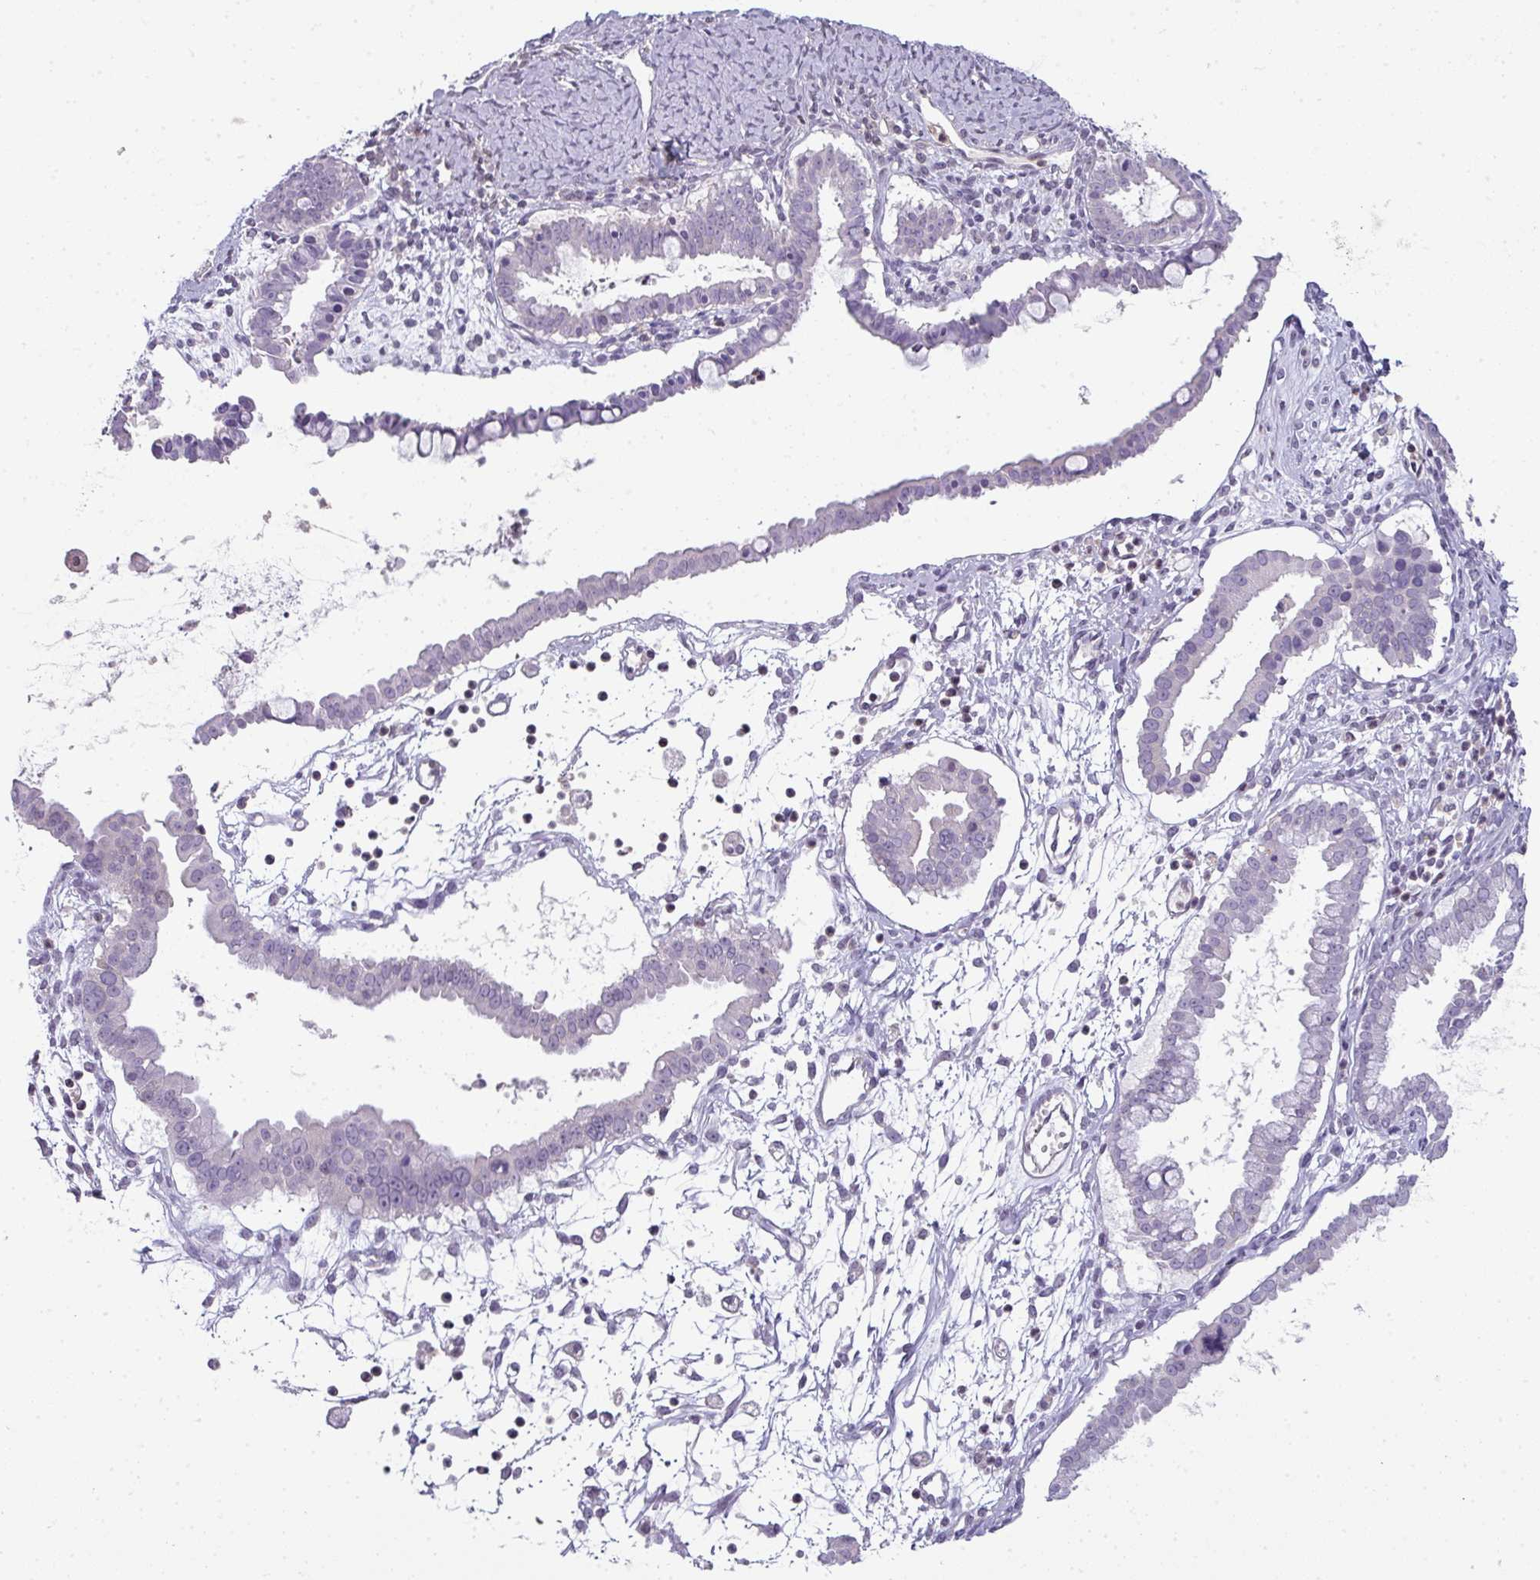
{"staining": {"intensity": "negative", "quantity": "none", "location": "none"}, "tissue": "ovarian cancer", "cell_type": "Tumor cells", "image_type": "cancer", "snomed": [{"axis": "morphology", "description": "Cystadenocarcinoma, mucinous, NOS"}, {"axis": "topography", "description": "Ovary"}], "caption": "Human ovarian cancer stained for a protein using IHC reveals no positivity in tumor cells.", "gene": "STAT5A", "patient": {"sex": "female", "age": 61}}